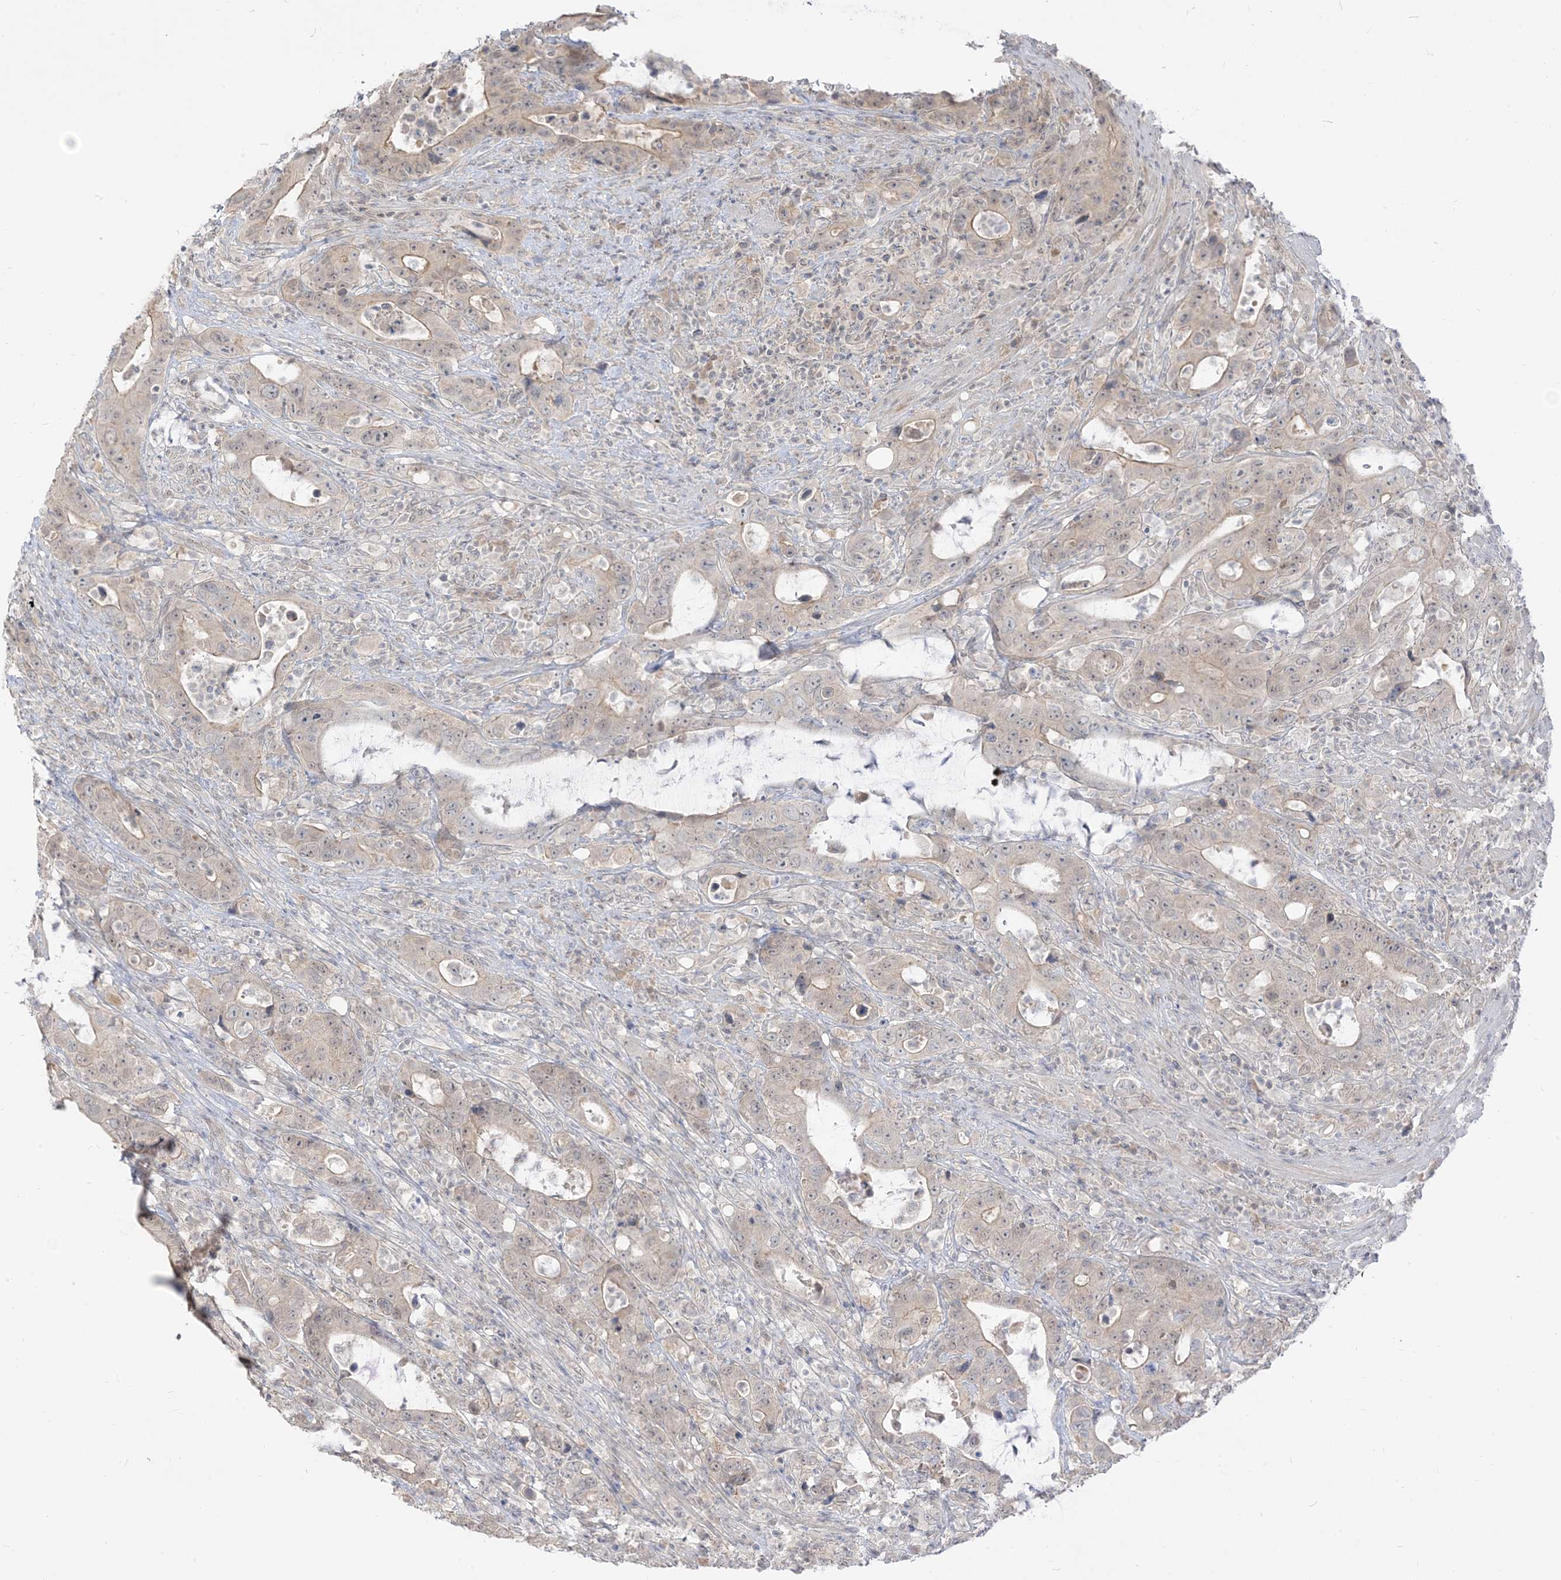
{"staining": {"intensity": "weak", "quantity": "<25%", "location": "cytoplasmic/membranous"}, "tissue": "colorectal cancer", "cell_type": "Tumor cells", "image_type": "cancer", "snomed": [{"axis": "morphology", "description": "Adenocarcinoma, NOS"}, {"axis": "topography", "description": "Colon"}], "caption": "Human colorectal adenocarcinoma stained for a protein using IHC reveals no staining in tumor cells.", "gene": "TBCC", "patient": {"sex": "female", "age": 75}}